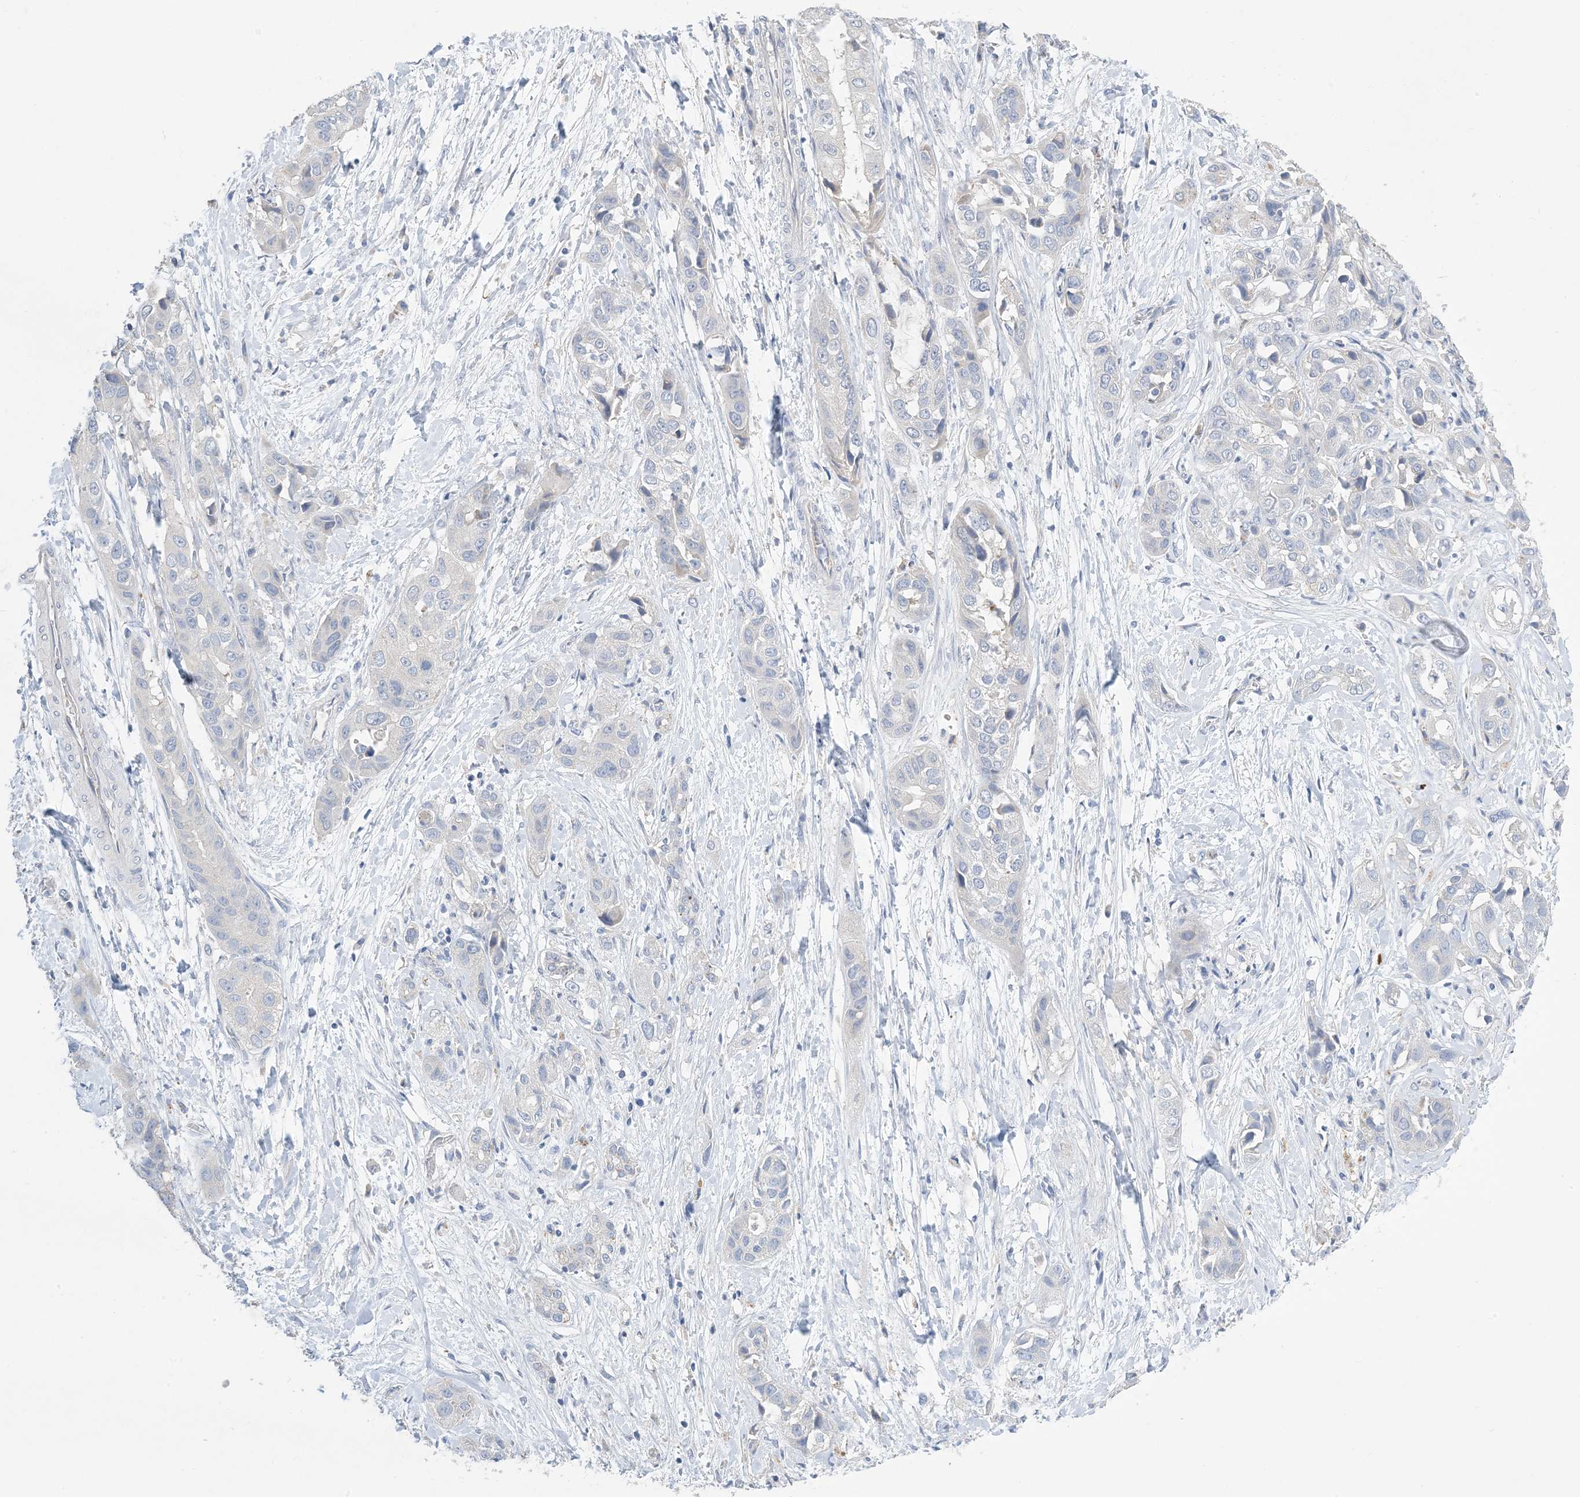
{"staining": {"intensity": "negative", "quantity": "none", "location": "none"}, "tissue": "liver cancer", "cell_type": "Tumor cells", "image_type": "cancer", "snomed": [{"axis": "morphology", "description": "Cholangiocarcinoma"}, {"axis": "topography", "description": "Liver"}], "caption": "There is no significant positivity in tumor cells of cholangiocarcinoma (liver). (Immunohistochemistry, brightfield microscopy, high magnification).", "gene": "KPRP", "patient": {"sex": "female", "age": 52}}